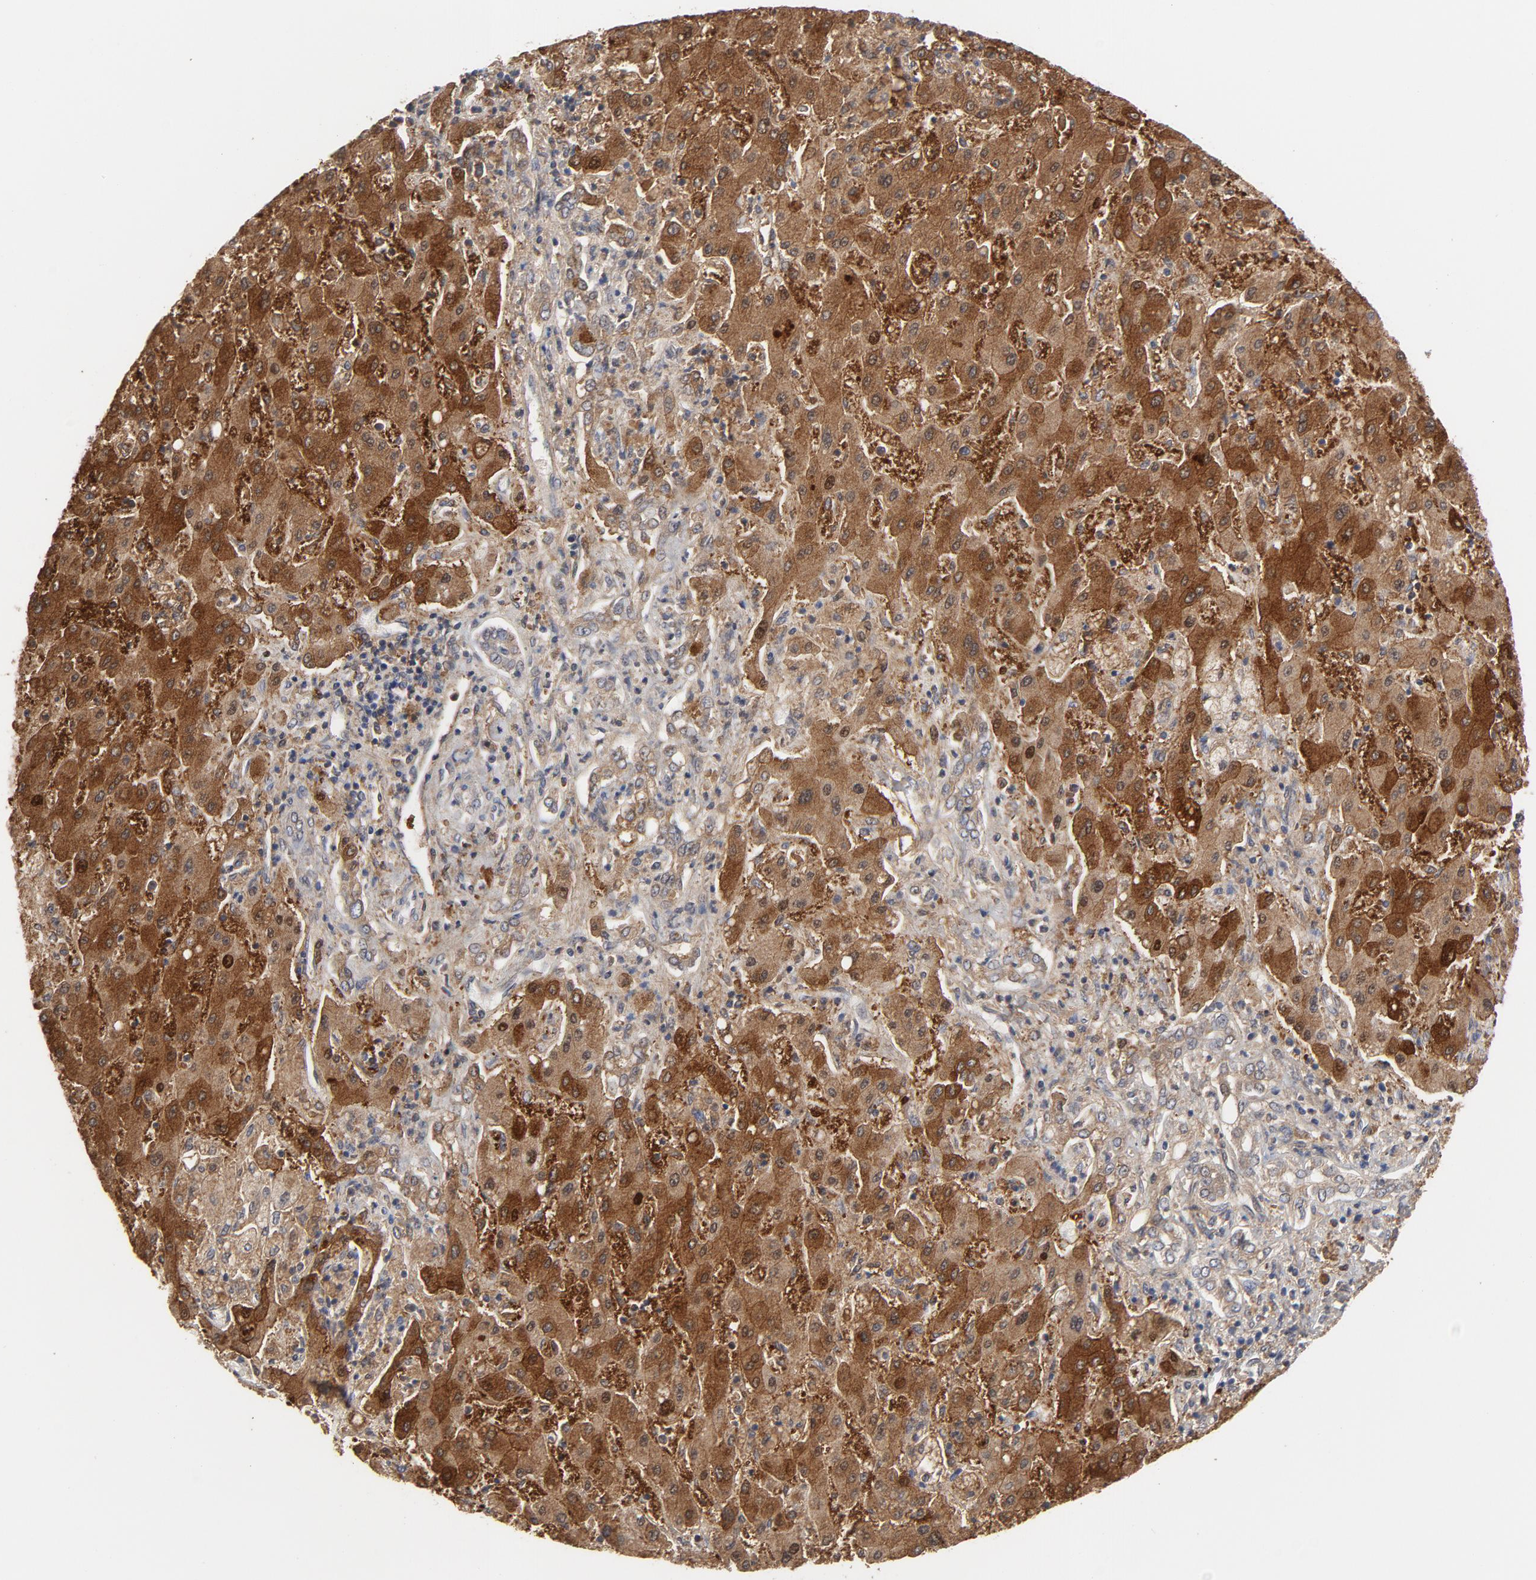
{"staining": {"intensity": "strong", "quantity": ">75%", "location": "cytoplasmic/membranous"}, "tissue": "liver cancer", "cell_type": "Tumor cells", "image_type": "cancer", "snomed": [{"axis": "morphology", "description": "Cholangiocarcinoma"}, {"axis": "topography", "description": "Liver"}], "caption": "Immunohistochemical staining of human liver cancer (cholangiocarcinoma) displays strong cytoplasmic/membranous protein staining in approximately >75% of tumor cells.", "gene": "RAPGEF4", "patient": {"sex": "male", "age": 50}}